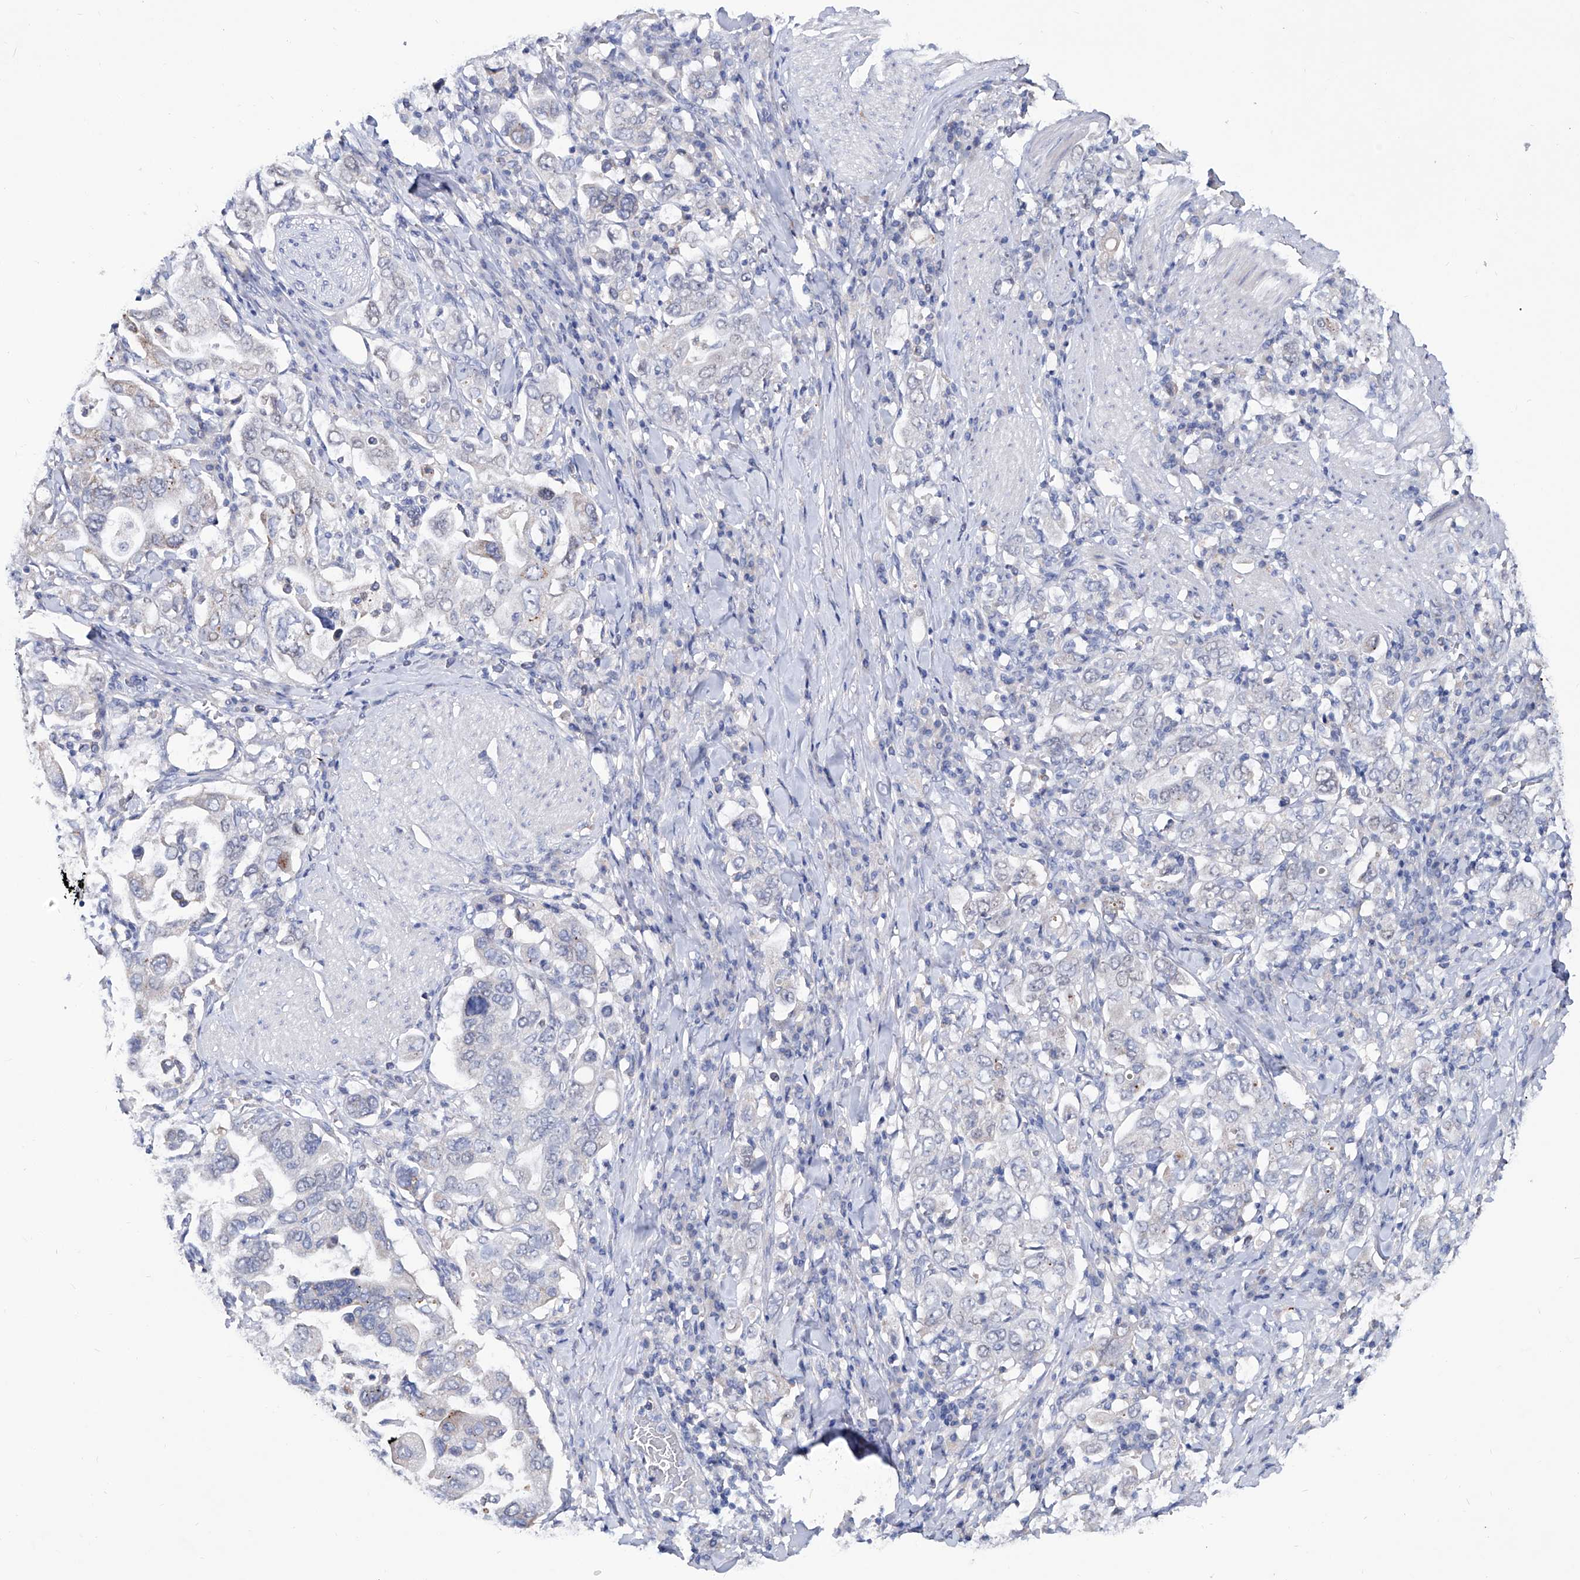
{"staining": {"intensity": "negative", "quantity": "none", "location": "none"}, "tissue": "stomach cancer", "cell_type": "Tumor cells", "image_type": "cancer", "snomed": [{"axis": "morphology", "description": "Adenocarcinoma, NOS"}, {"axis": "topography", "description": "Stomach, upper"}], "caption": "Stomach adenocarcinoma was stained to show a protein in brown. There is no significant staining in tumor cells. (DAB immunohistochemistry (IHC), high magnification).", "gene": "KLHL17", "patient": {"sex": "male", "age": 62}}